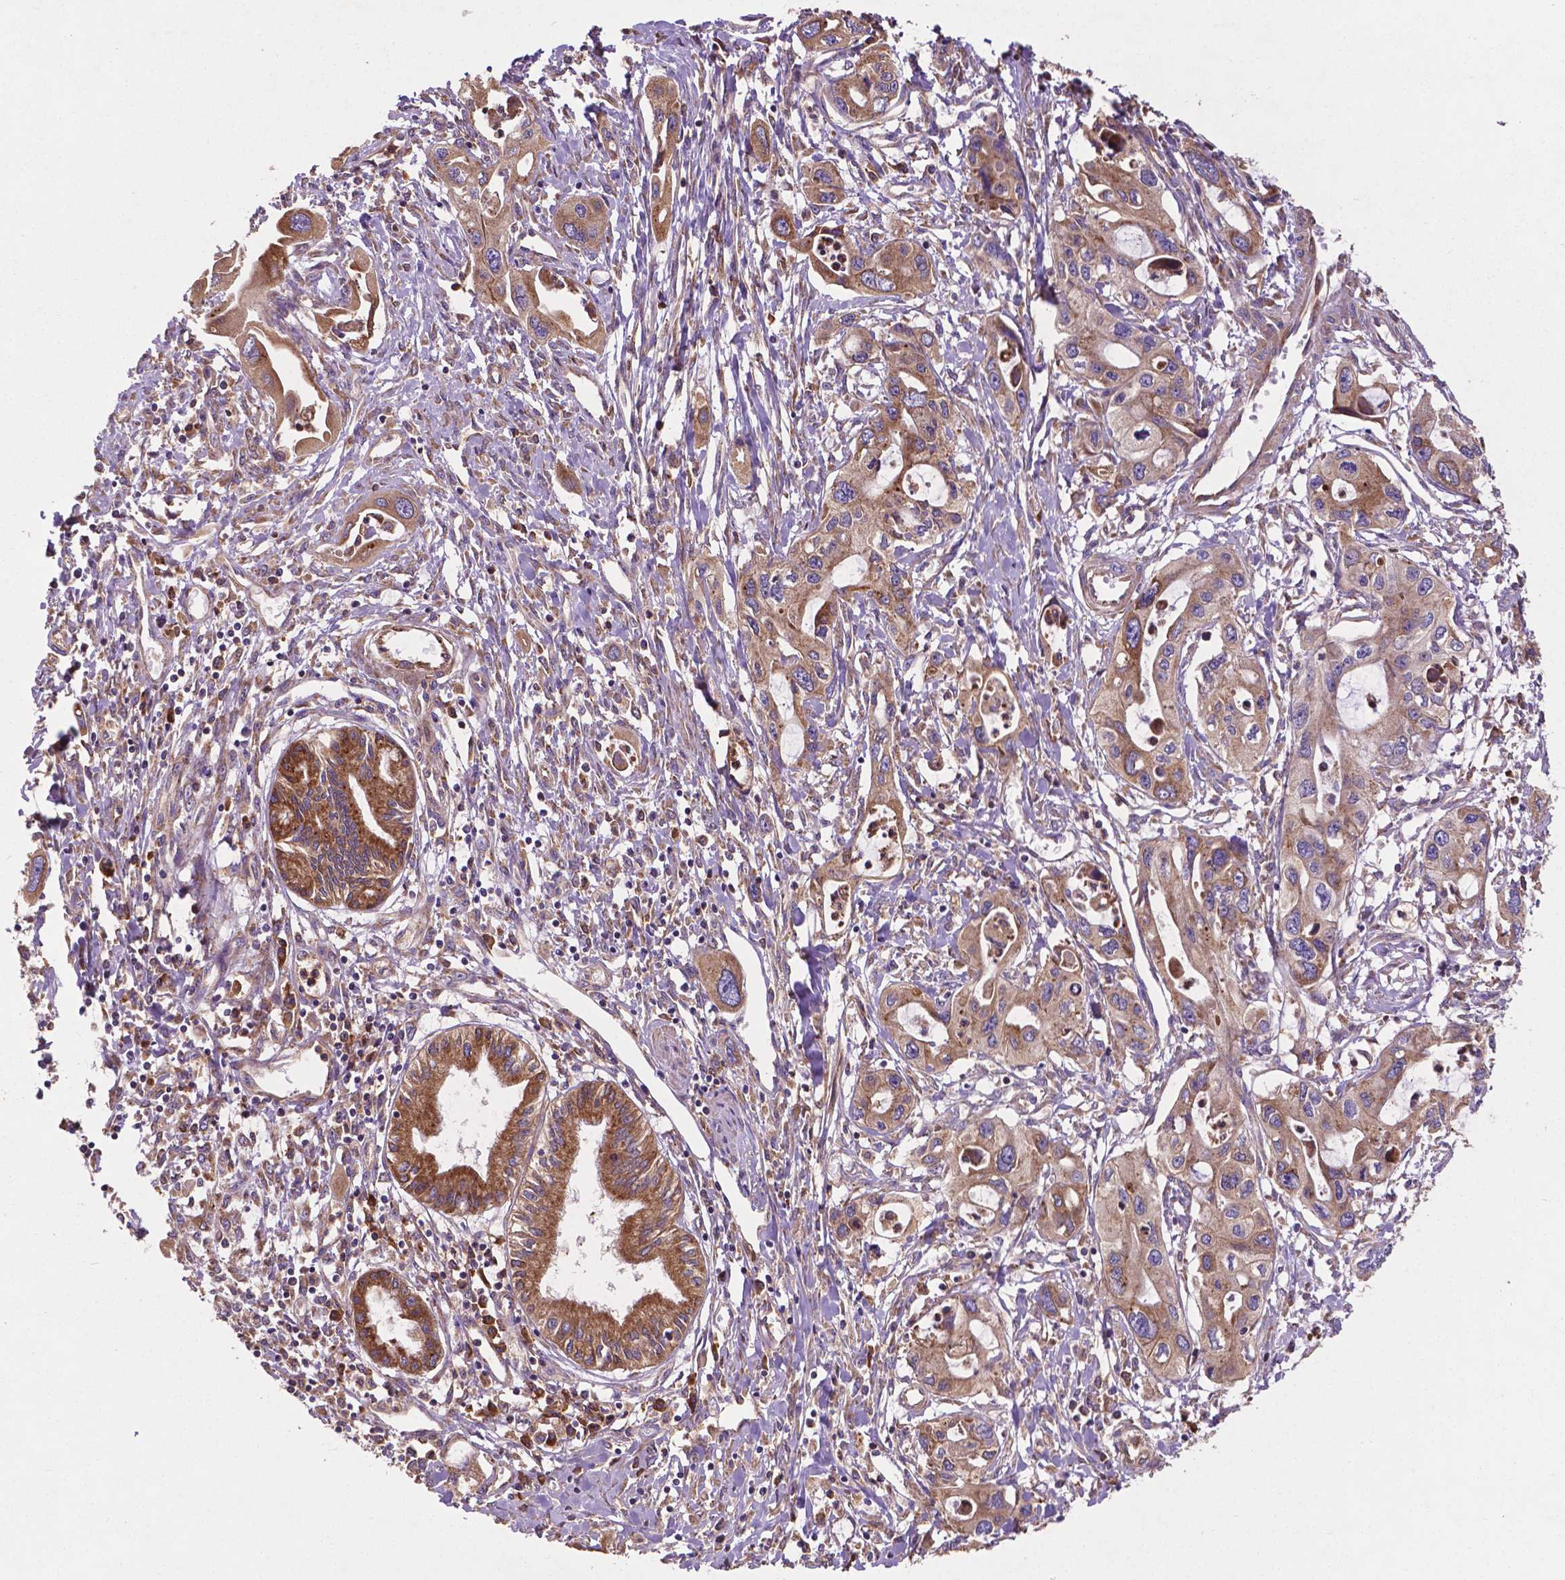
{"staining": {"intensity": "moderate", "quantity": ">75%", "location": "cytoplasmic/membranous"}, "tissue": "pancreatic cancer", "cell_type": "Tumor cells", "image_type": "cancer", "snomed": [{"axis": "morphology", "description": "Adenocarcinoma, NOS"}, {"axis": "topography", "description": "Pancreas"}], "caption": "Pancreatic adenocarcinoma stained with a protein marker demonstrates moderate staining in tumor cells.", "gene": "CCDC71L", "patient": {"sex": "male", "age": 60}}